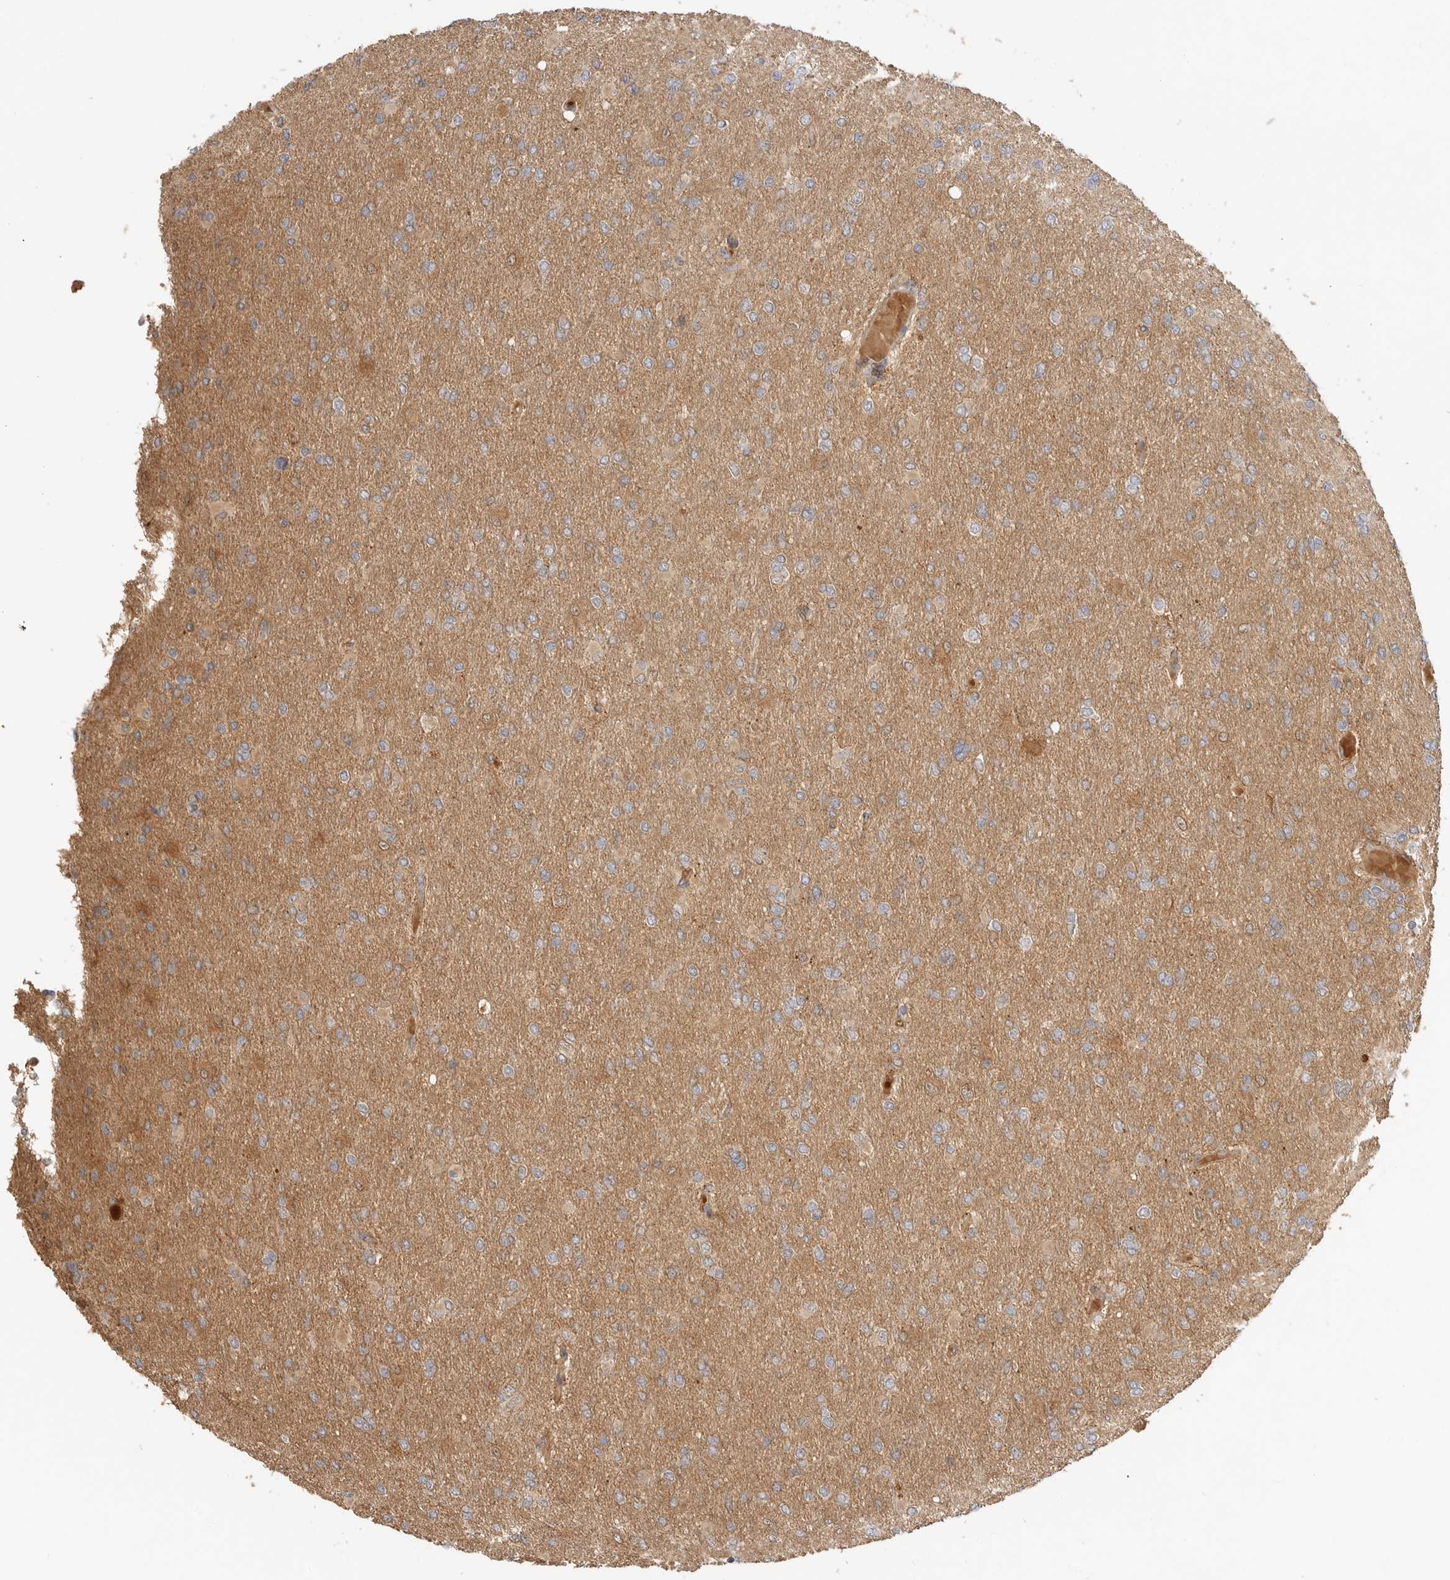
{"staining": {"intensity": "weak", "quantity": "25%-75%", "location": "cytoplasmic/membranous"}, "tissue": "glioma", "cell_type": "Tumor cells", "image_type": "cancer", "snomed": [{"axis": "morphology", "description": "Glioma, malignant, High grade"}, {"axis": "topography", "description": "Cerebral cortex"}], "caption": "This is an image of IHC staining of high-grade glioma (malignant), which shows weak positivity in the cytoplasmic/membranous of tumor cells.", "gene": "CLDN12", "patient": {"sex": "female", "age": 36}}